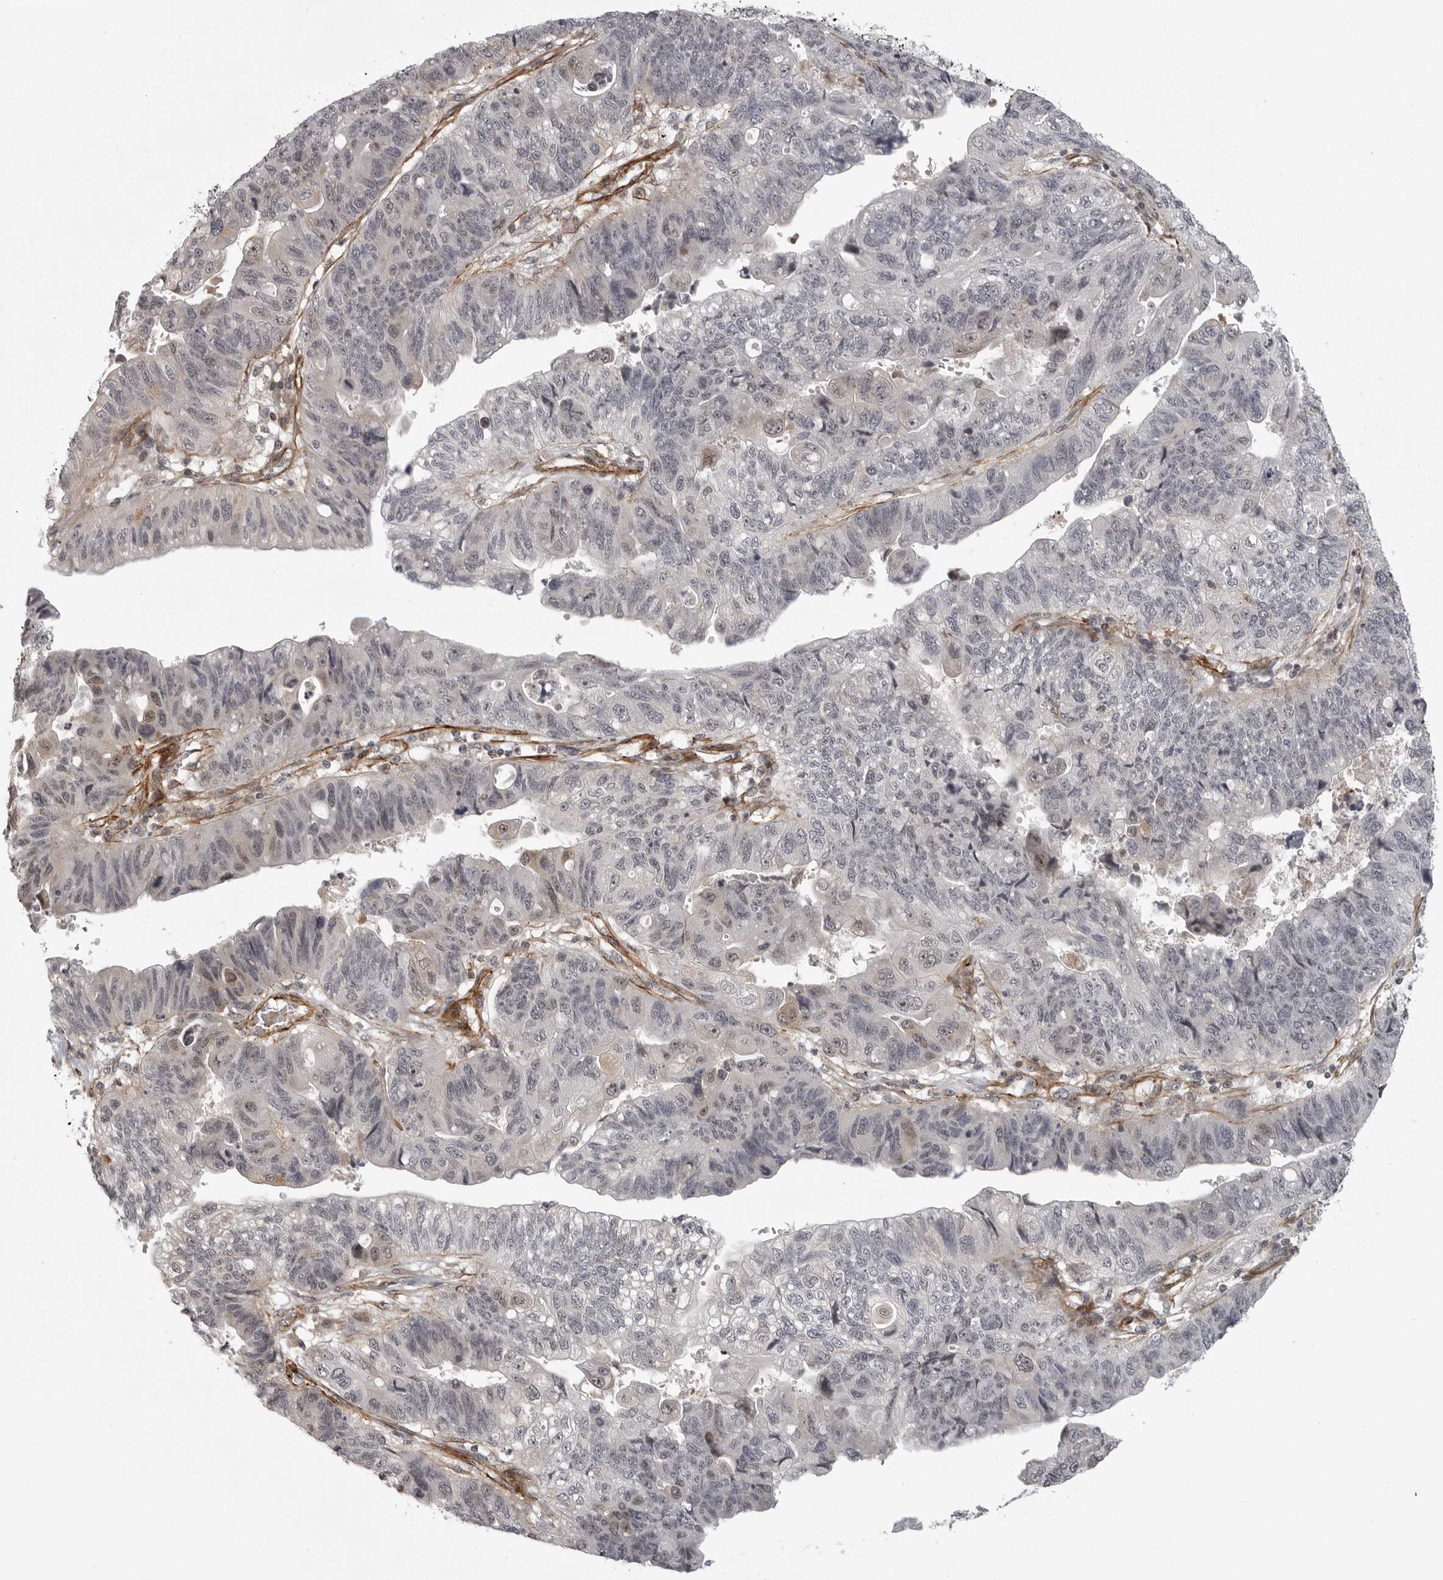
{"staining": {"intensity": "negative", "quantity": "none", "location": "none"}, "tissue": "stomach cancer", "cell_type": "Tumor cells", "image_type": "cancer", "snomed": [{"axis": "morphology", "description": "Adenocarcinoma, NOS"}, {"axis": "topography", "description": "Stomach"}], "caption": "Immunohistochemical staining of human stomach cancer (adenocarcinoma) shows no significant staining in tumor cells. (DAB immunohistochemistry (IHC), high magnification).", "gene": "TUT4", "patient": {"sex": "male", "age": 59}}